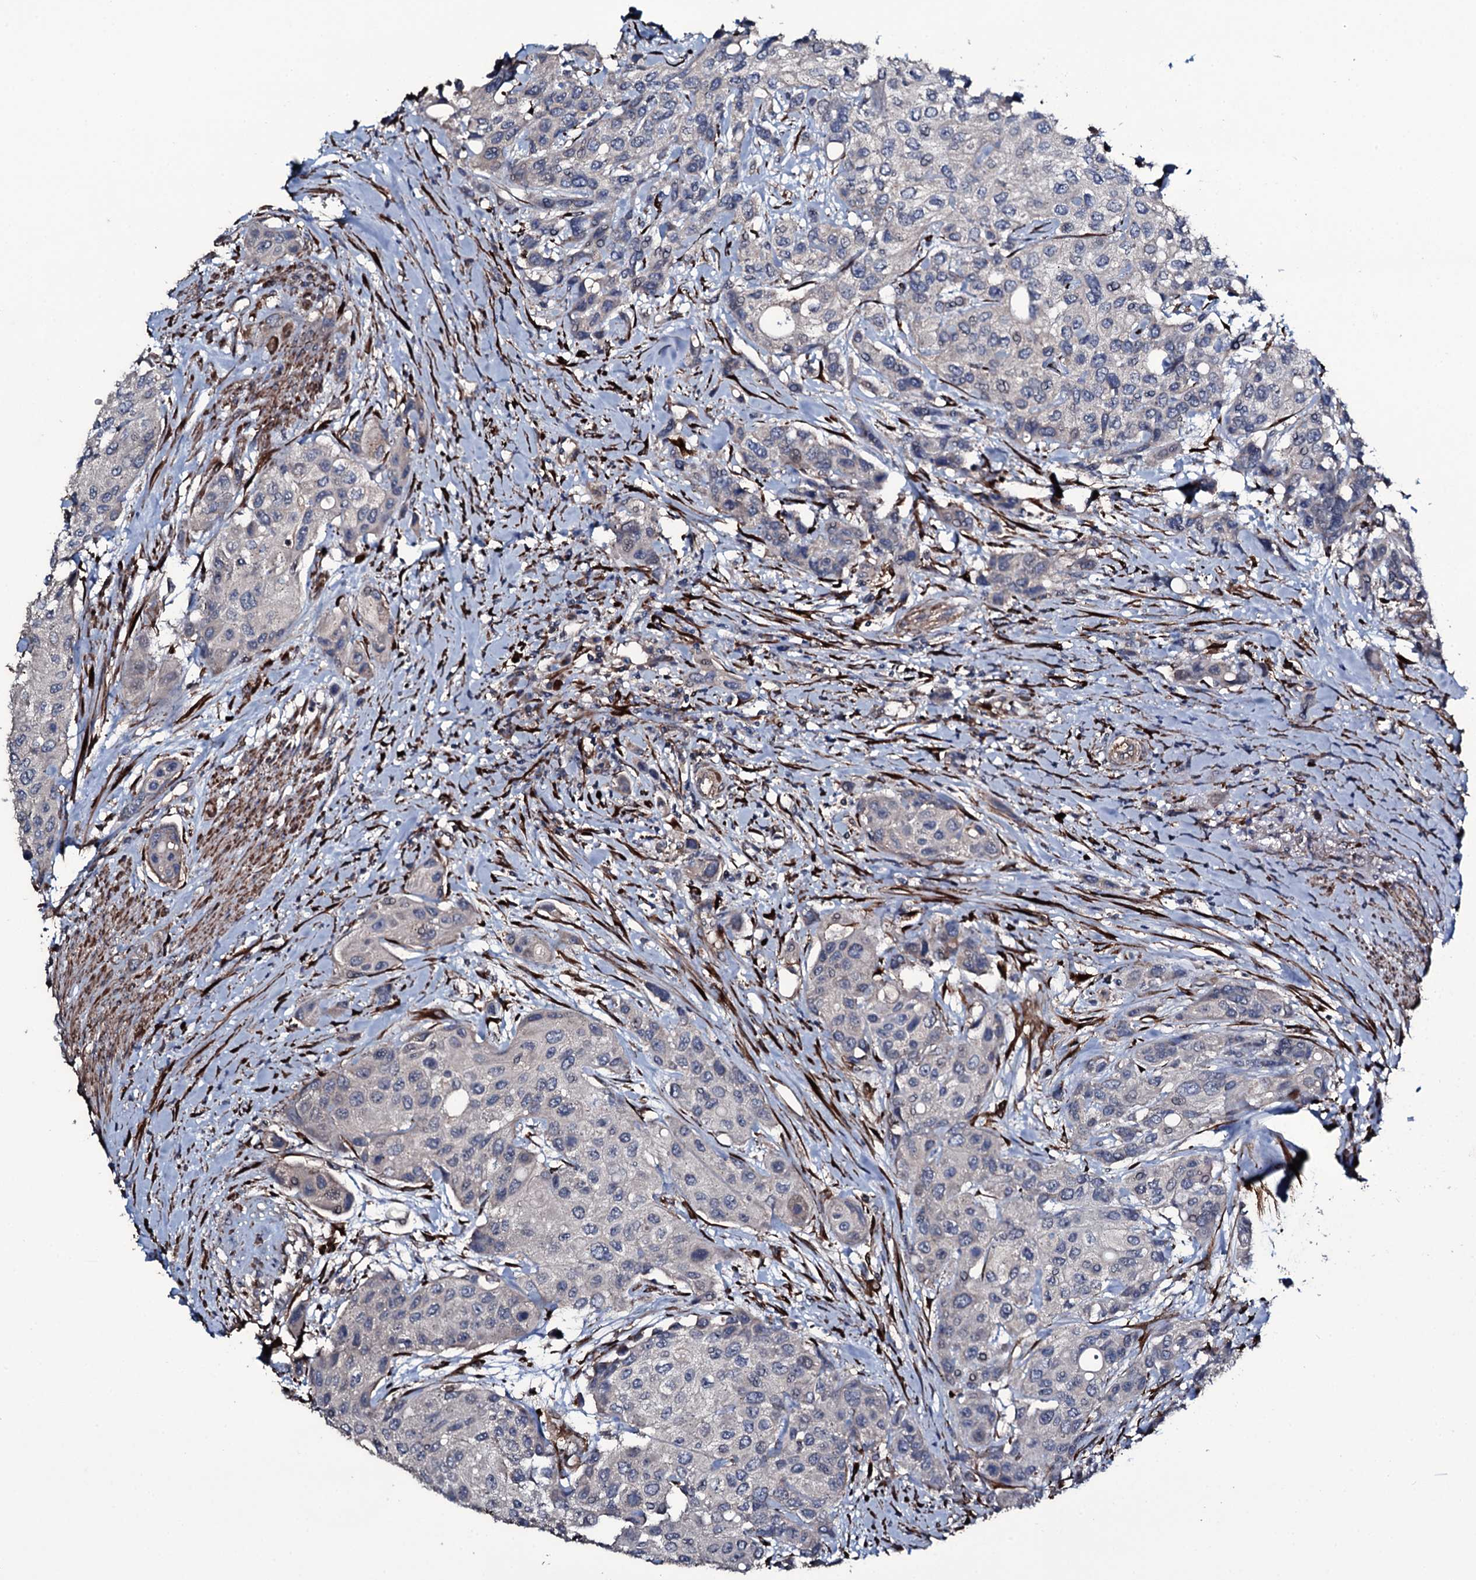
{"staining": {"intensity": "negative", "quantity": "none", "location": "none"}, "tissue": "urothelial cancer", "cell_type": "Tumor cells", "image_type": "cancer", "snomed": [{"axis": "morphology", "description": "Normal tissue, NOS"}, {"axis": "morphology", "description": "Urothelial carcinoma, High grade"}, {"axis": "topography", "description": "Vascular tissue"}, {"axis": "topography", "description": "Urinary bladder"}], "caption": "This is an immunohistochemistry (IHC) image of human urothelial cancer. There is no positivity in tumor cells.", "gene": "WIPF3", "patient": {"sex": "female", "age": 56}}